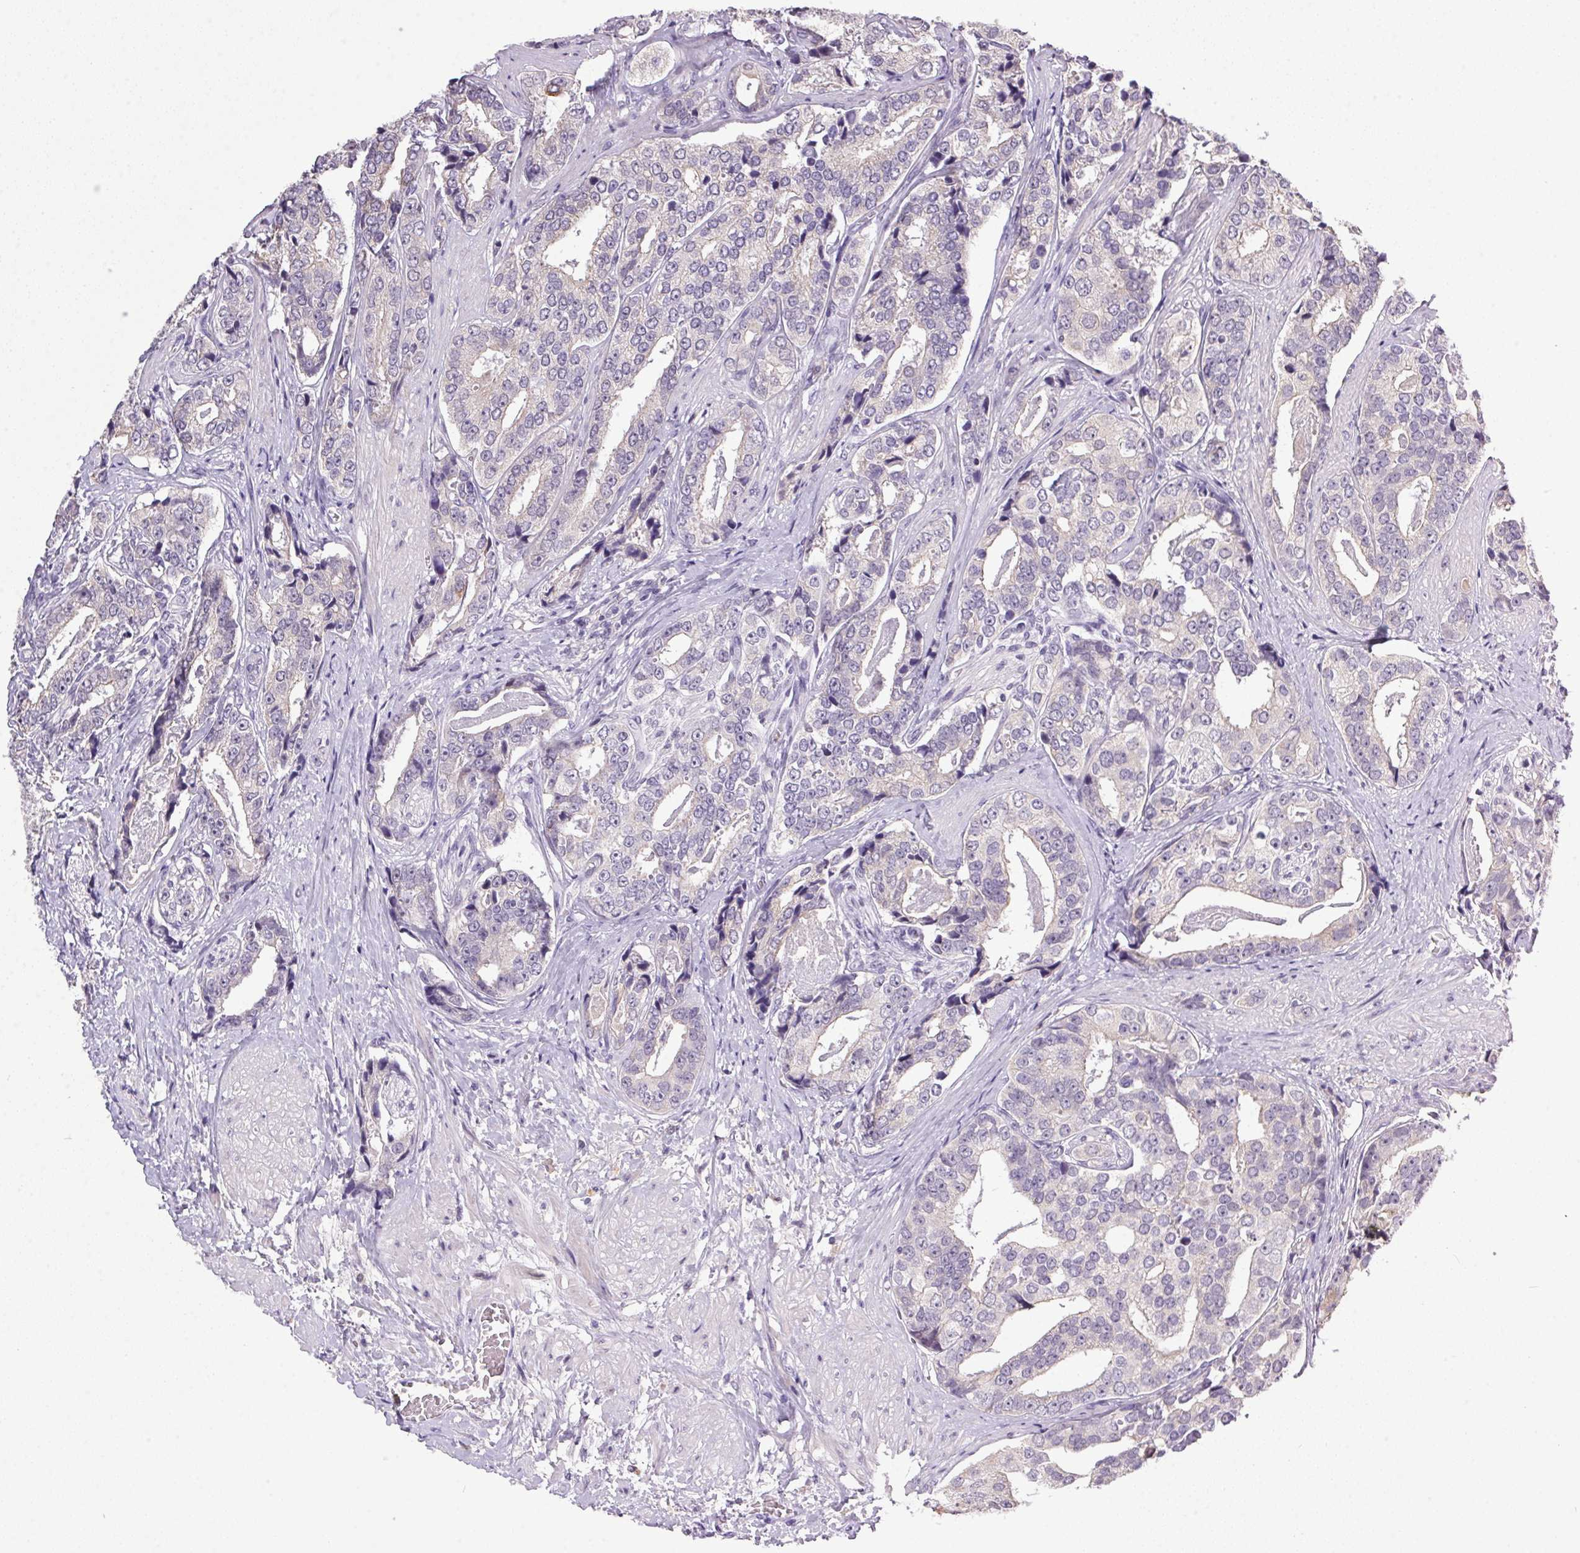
{"staining": {"intensity": "negative", "quantity": "none", "location": "none"}, "tissue": "prostate cancer", "cell_type": "Tumor cells", "image_type": "cancer", "snomed": [{"axis": "morphology", "description": "Adenocarcinoma, High grade"}, {"axis": "topography", "description": "Prostate"}], "caption": "The micrograph demonstrates no staining of tumor cells in prostate cancer (adenocarcinoma (high-grade)).", "gene": "TRDN", "patient": {"sex": "male", "age": 71}}